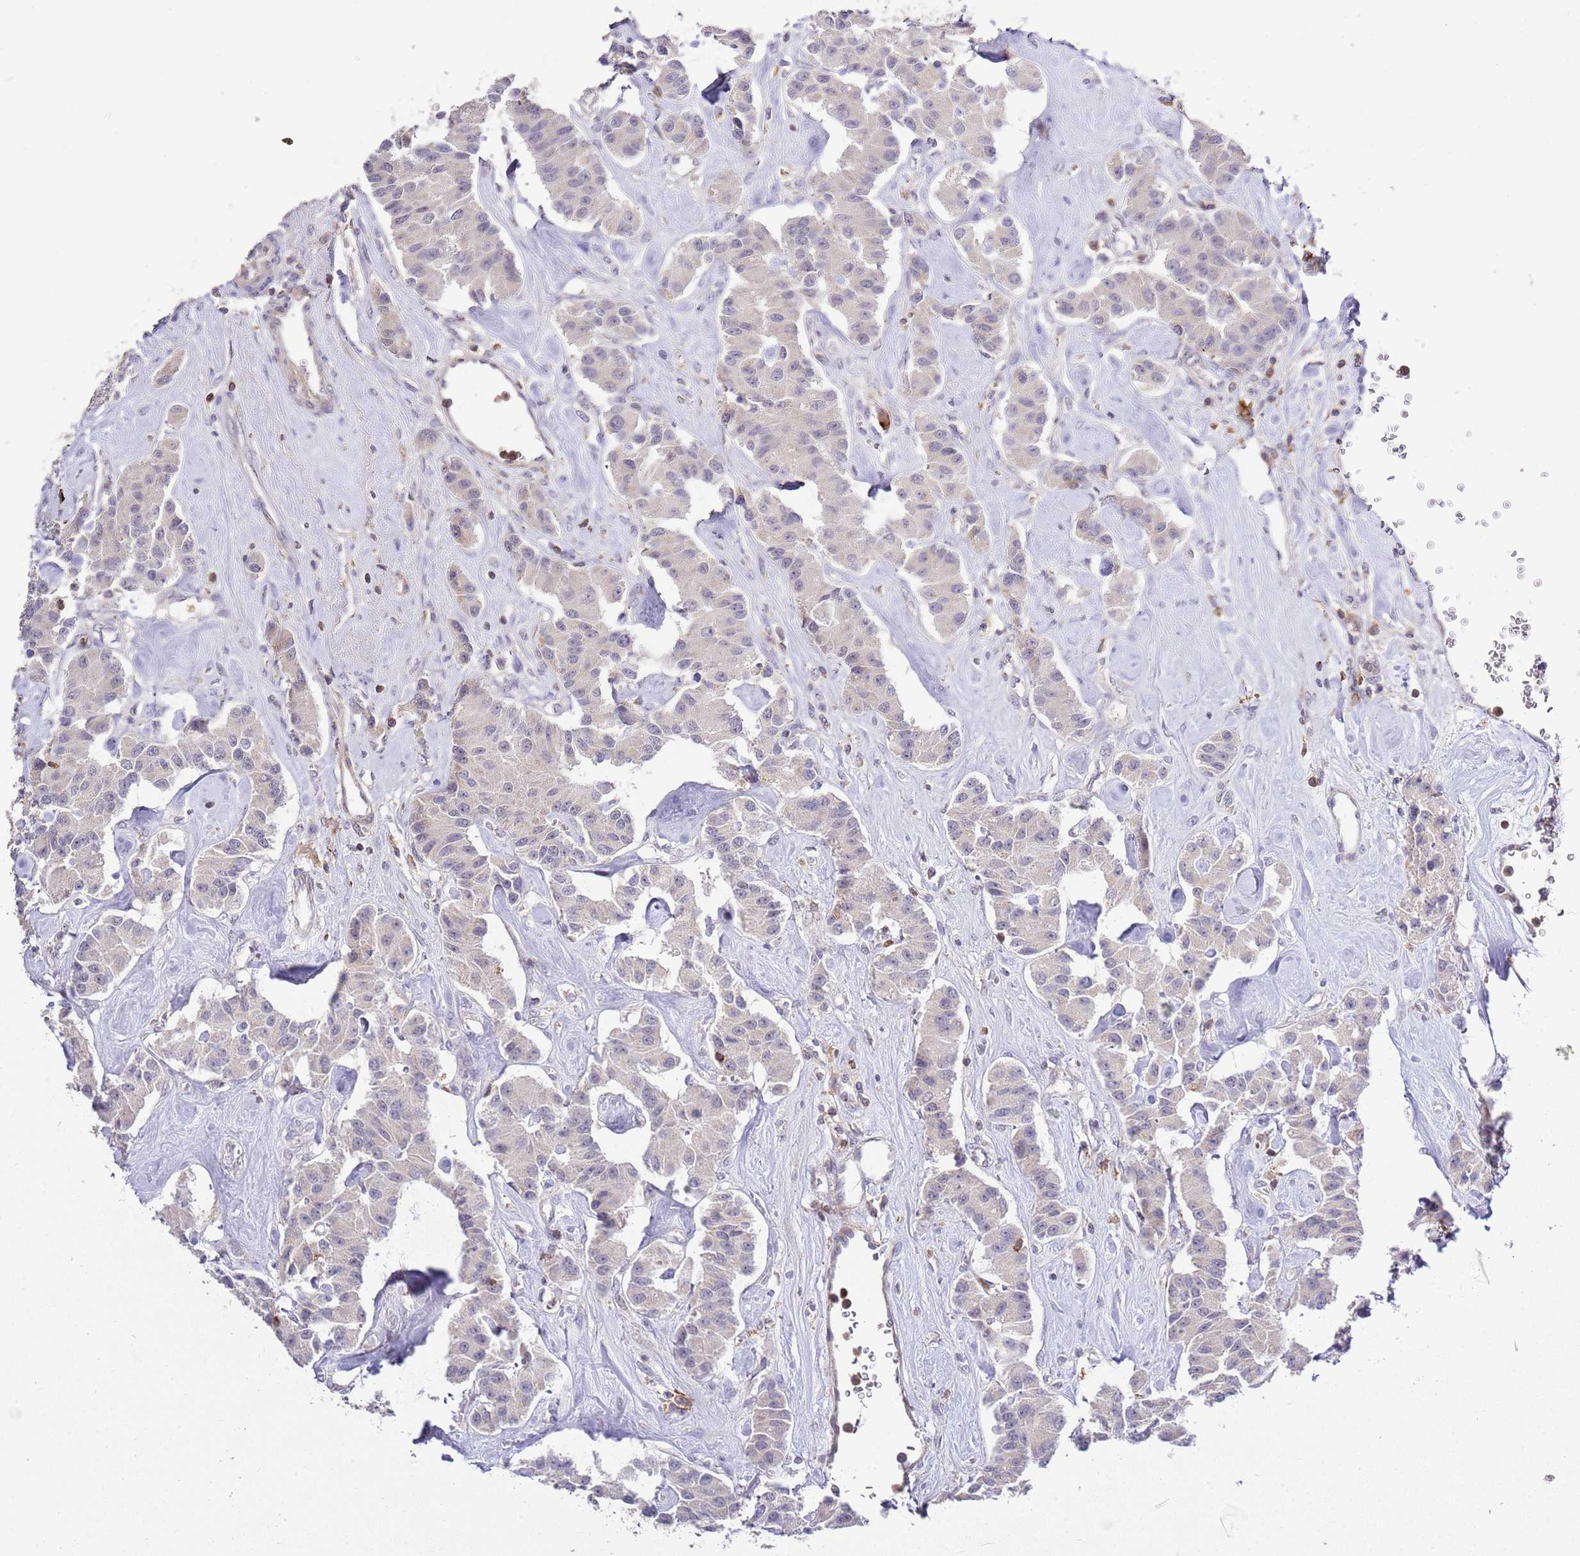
{"staining": {"intensity": "negative", "quantity": "none", "location": "none"}, "tissue": "carcinoid", "cell_type": "Tumor cells", "image_type": "cancer", "snomed": [{"axis": "morphology", "description": "Carcinoid, malignant, NOS"}, {"axis": "topography", "description": "Pancreas"}], "caption": "Micrograph shows no protein expression in tumor cells of carcinoid tissue. (Immunohistochemistry (ihc), brightfield microscopy, high magnification).", "gene": "EFHD1", "patient": {"sex": "male", "age": 41}}